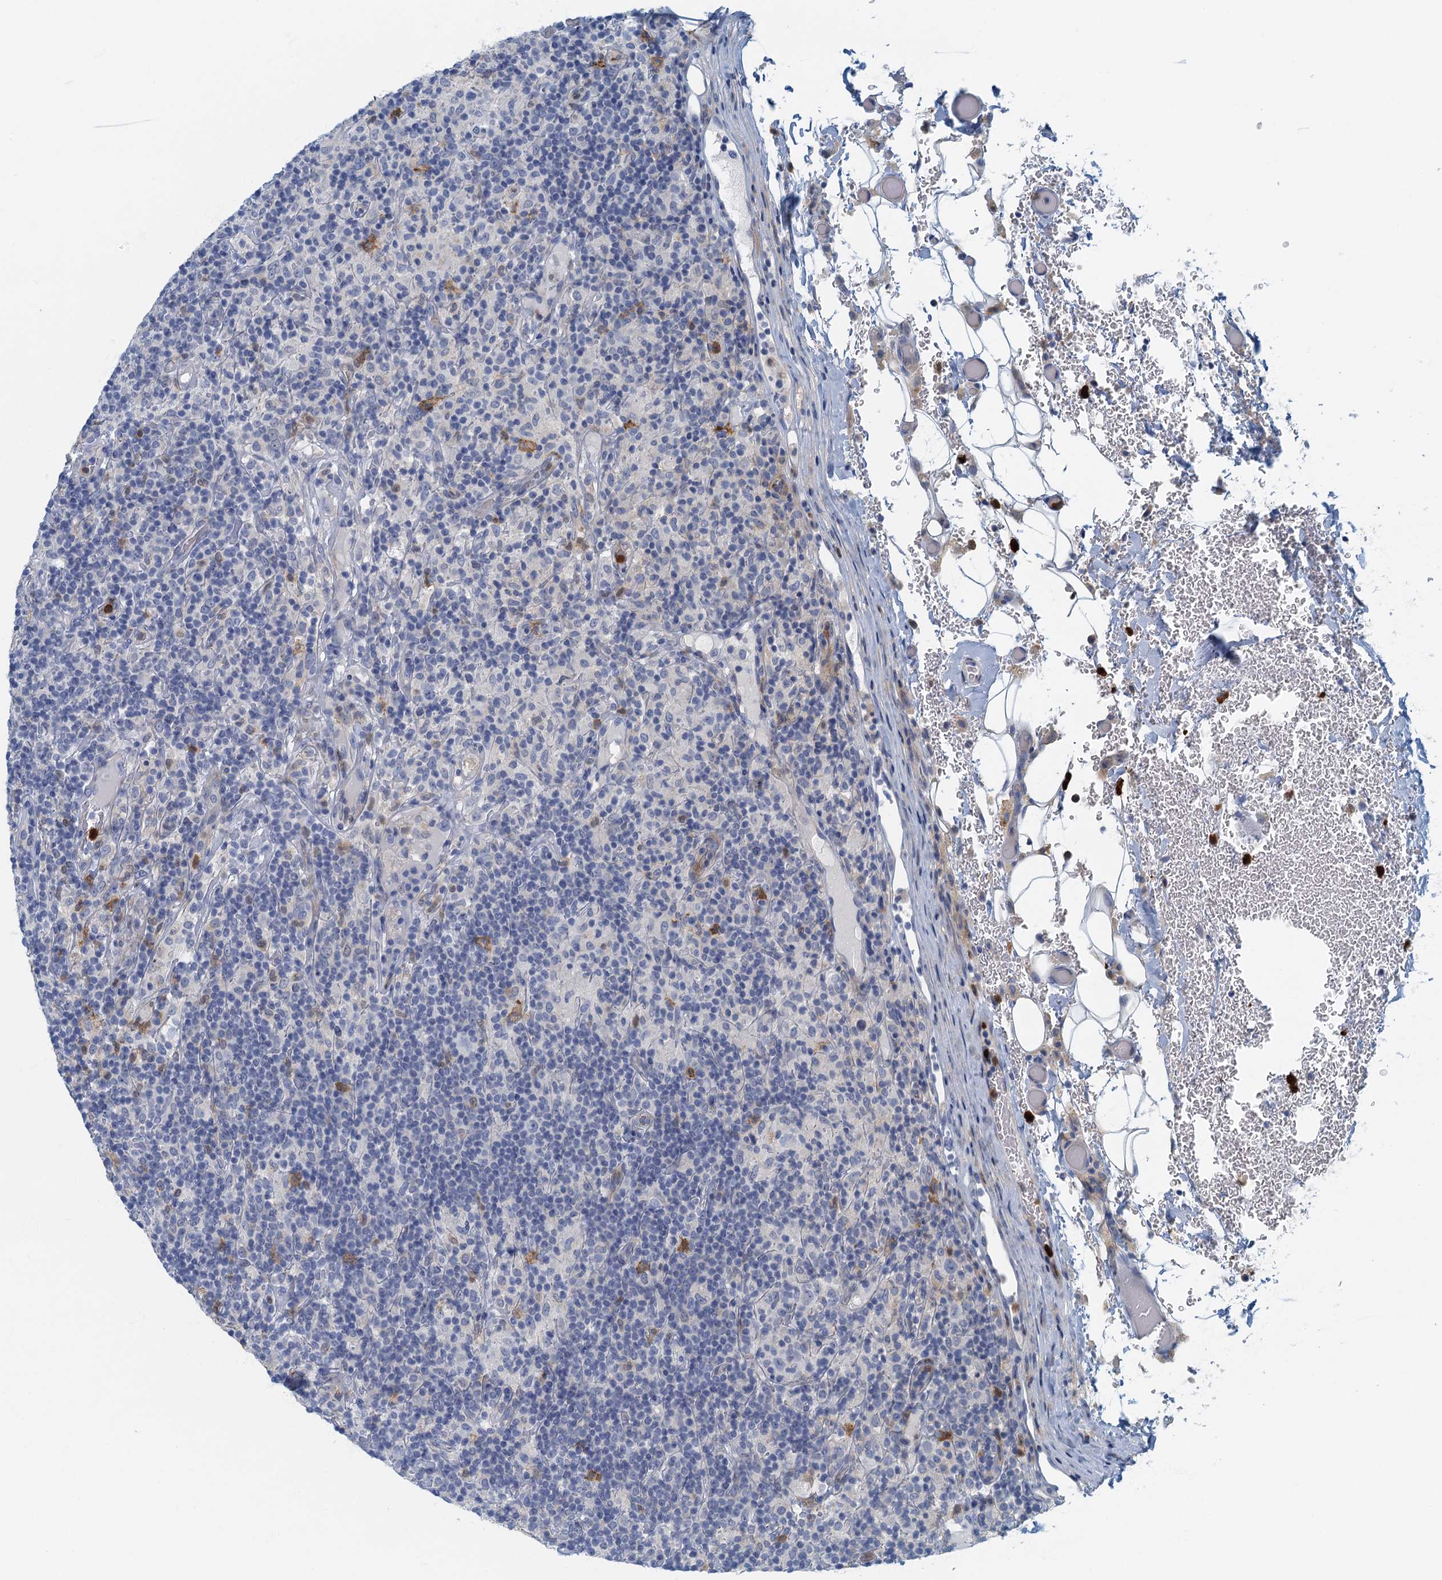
{"staining": {"intensity": "negative", "quantity": "none", "location": "none"}, "tissue": "lymphoma", "cell_type": "Tumor cells", "image_type": "cancer", "snomed": [{"axis": "morphology", "description": "Hodgkin's disease, NOS"}, {"axis": "topography", "description": "Lymph node"}], "caption": "Immunohistochemistry of Hodgkin's disease reveals no staining in tumor cells.", "gene": "ANKDD1A", "patient": {"sex": "male", "age": 70}}